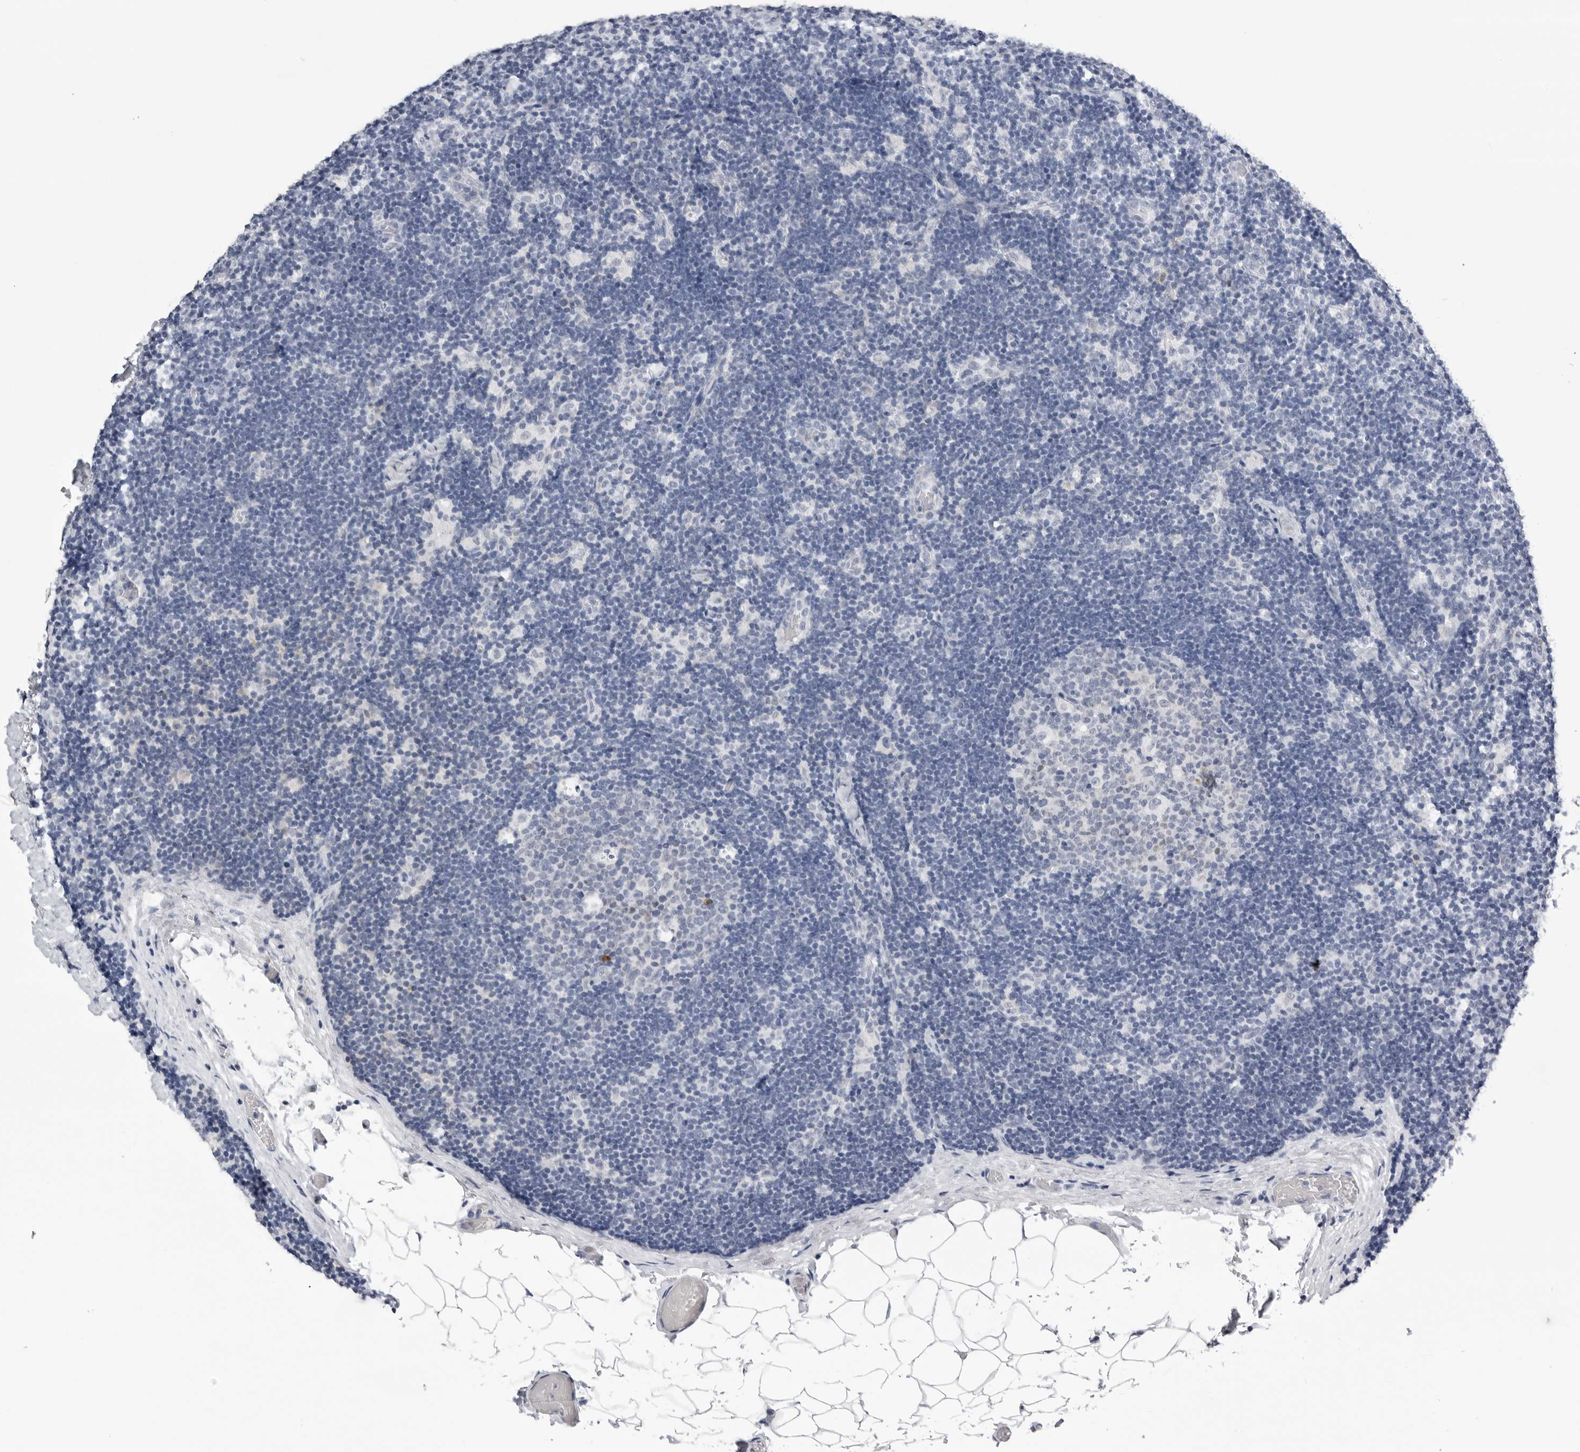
{"staining": {"intensity": "negative", "quantity": "none", "location": "none"}, "tissue": "lymph node", "cell_type": "Germinal center cells", "image_type": "normal", "snomed": [{"axis": "morphology", "description": "Normal tissue, NOS"}, {"axis": "topography", "description": "Lymph node"}], "caption": "Immunohistochemistry (IHC) histopathology image of normal lymph node: human lymph node stained with DAB shows no significant protein staining in germinal center cells.", "gene": "ZNF502", "patient": {"sex": "female", "age": 22}}